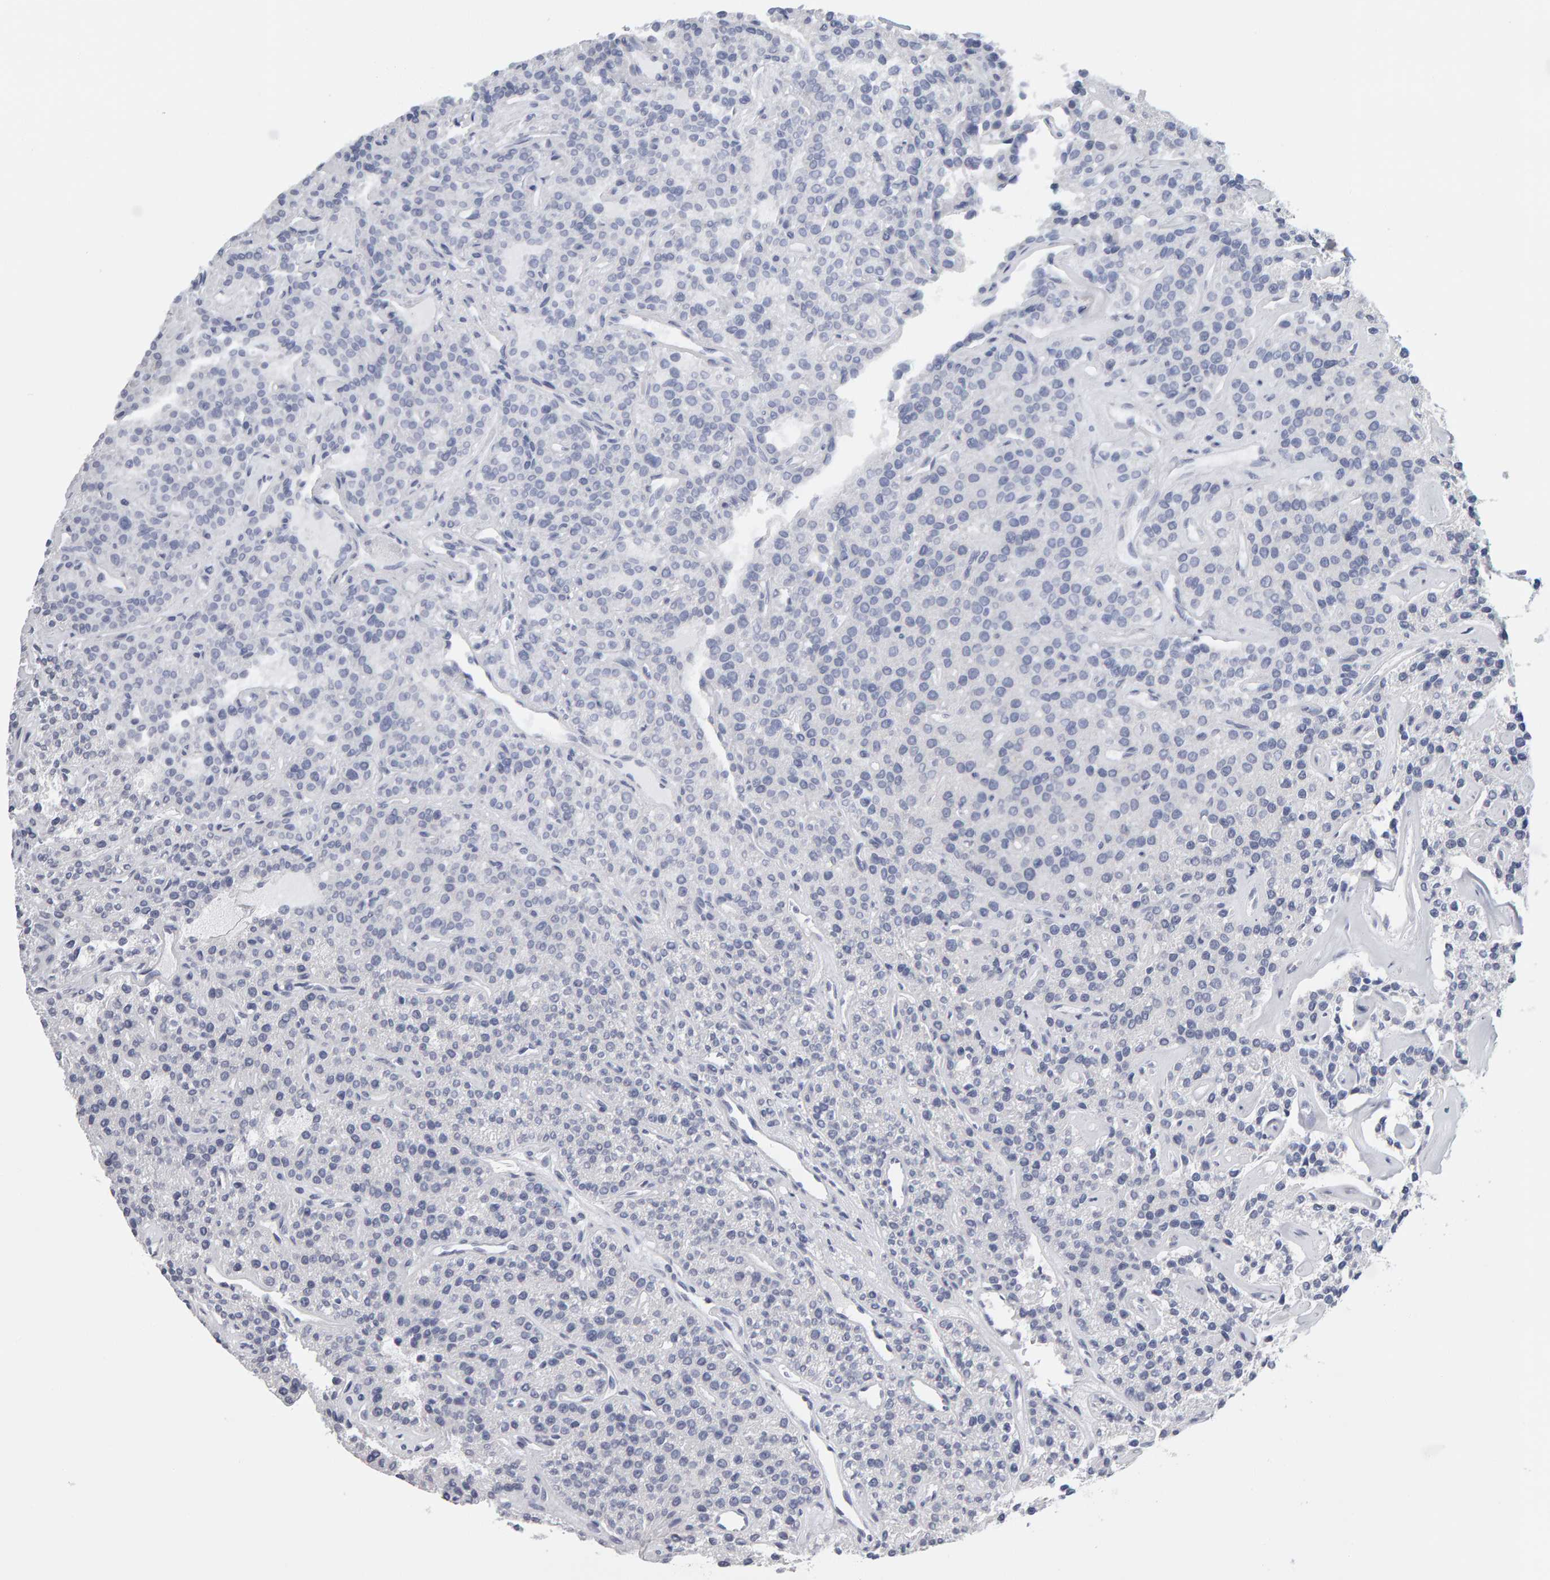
{"staining": {"intensity": "negative", "quantity": "none", "location": "none"}, "tissue": "parathyroid gland", "cell_type": "Glandular cells", "image_type": "normal", "snomed": [{"axis": "morphology", "description": "Normal tissue, NOS"}, {"axis": "topography", "description": "Parathyroid gland"}], "caption": "Human parathyroid gland stained for a protein using IHC demonstrates no positivity in glandular cells.", "gene": "CTH", "patient": {"sex": "male", "age": 46}}